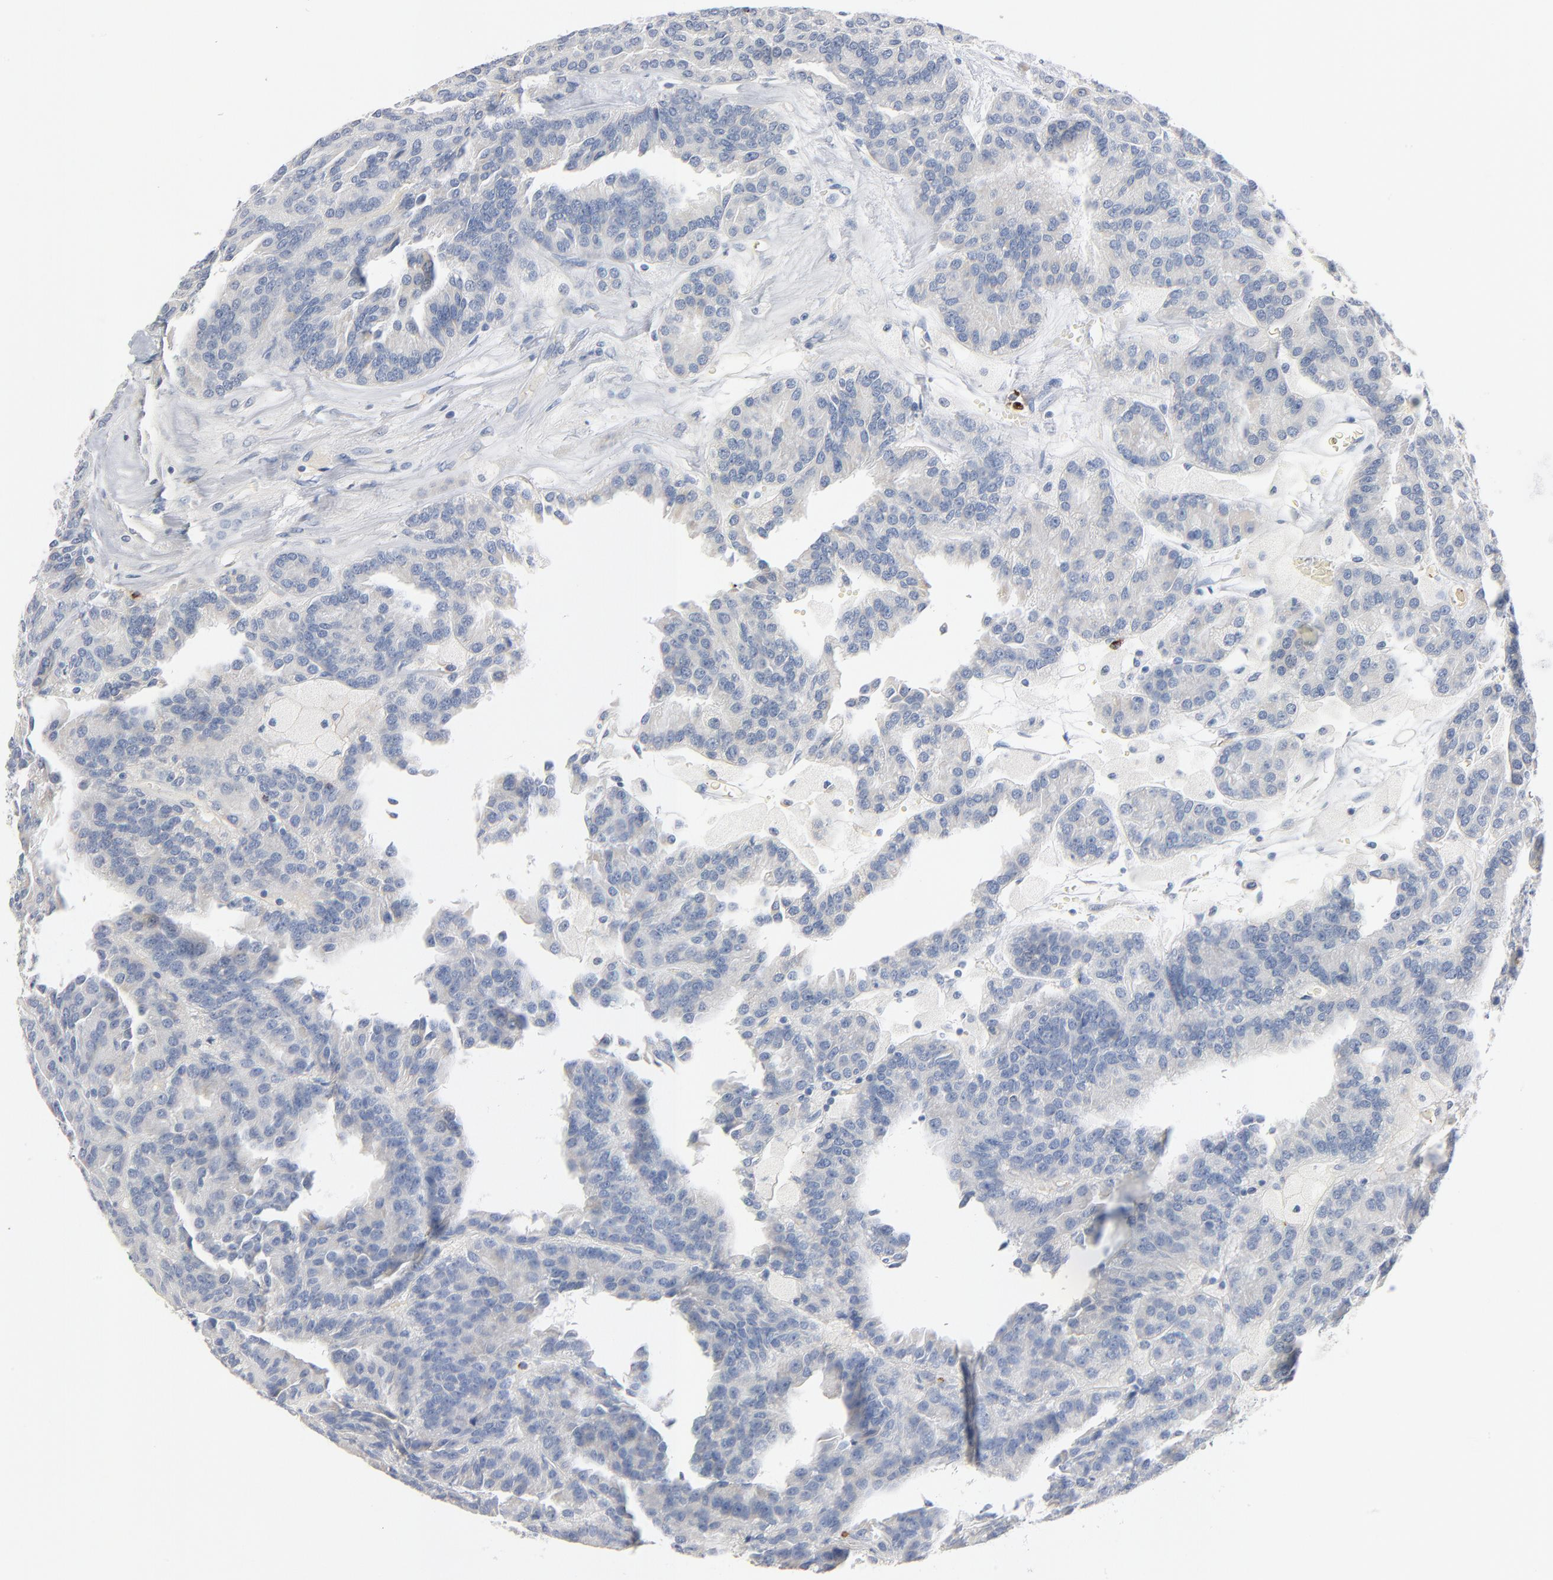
{"staining": {"intensity": "negative", "quantity": "none", "location": "none"}, "tissue": "renal cancer", "cell_type": "Tumor cells", "image_type": "cancer", "snomed": [{"axis": "morphology", "description": "Adenocarcinoma, NOS"}, {"axis": "topography", "description": "Kidney"}], "caption": "Immunohistochemical staining of human renal adenocarcinoma displays no significant positivity in tumor cells.", "gene": "GZMB", "patient": {"sex": "male", "age": 46}}